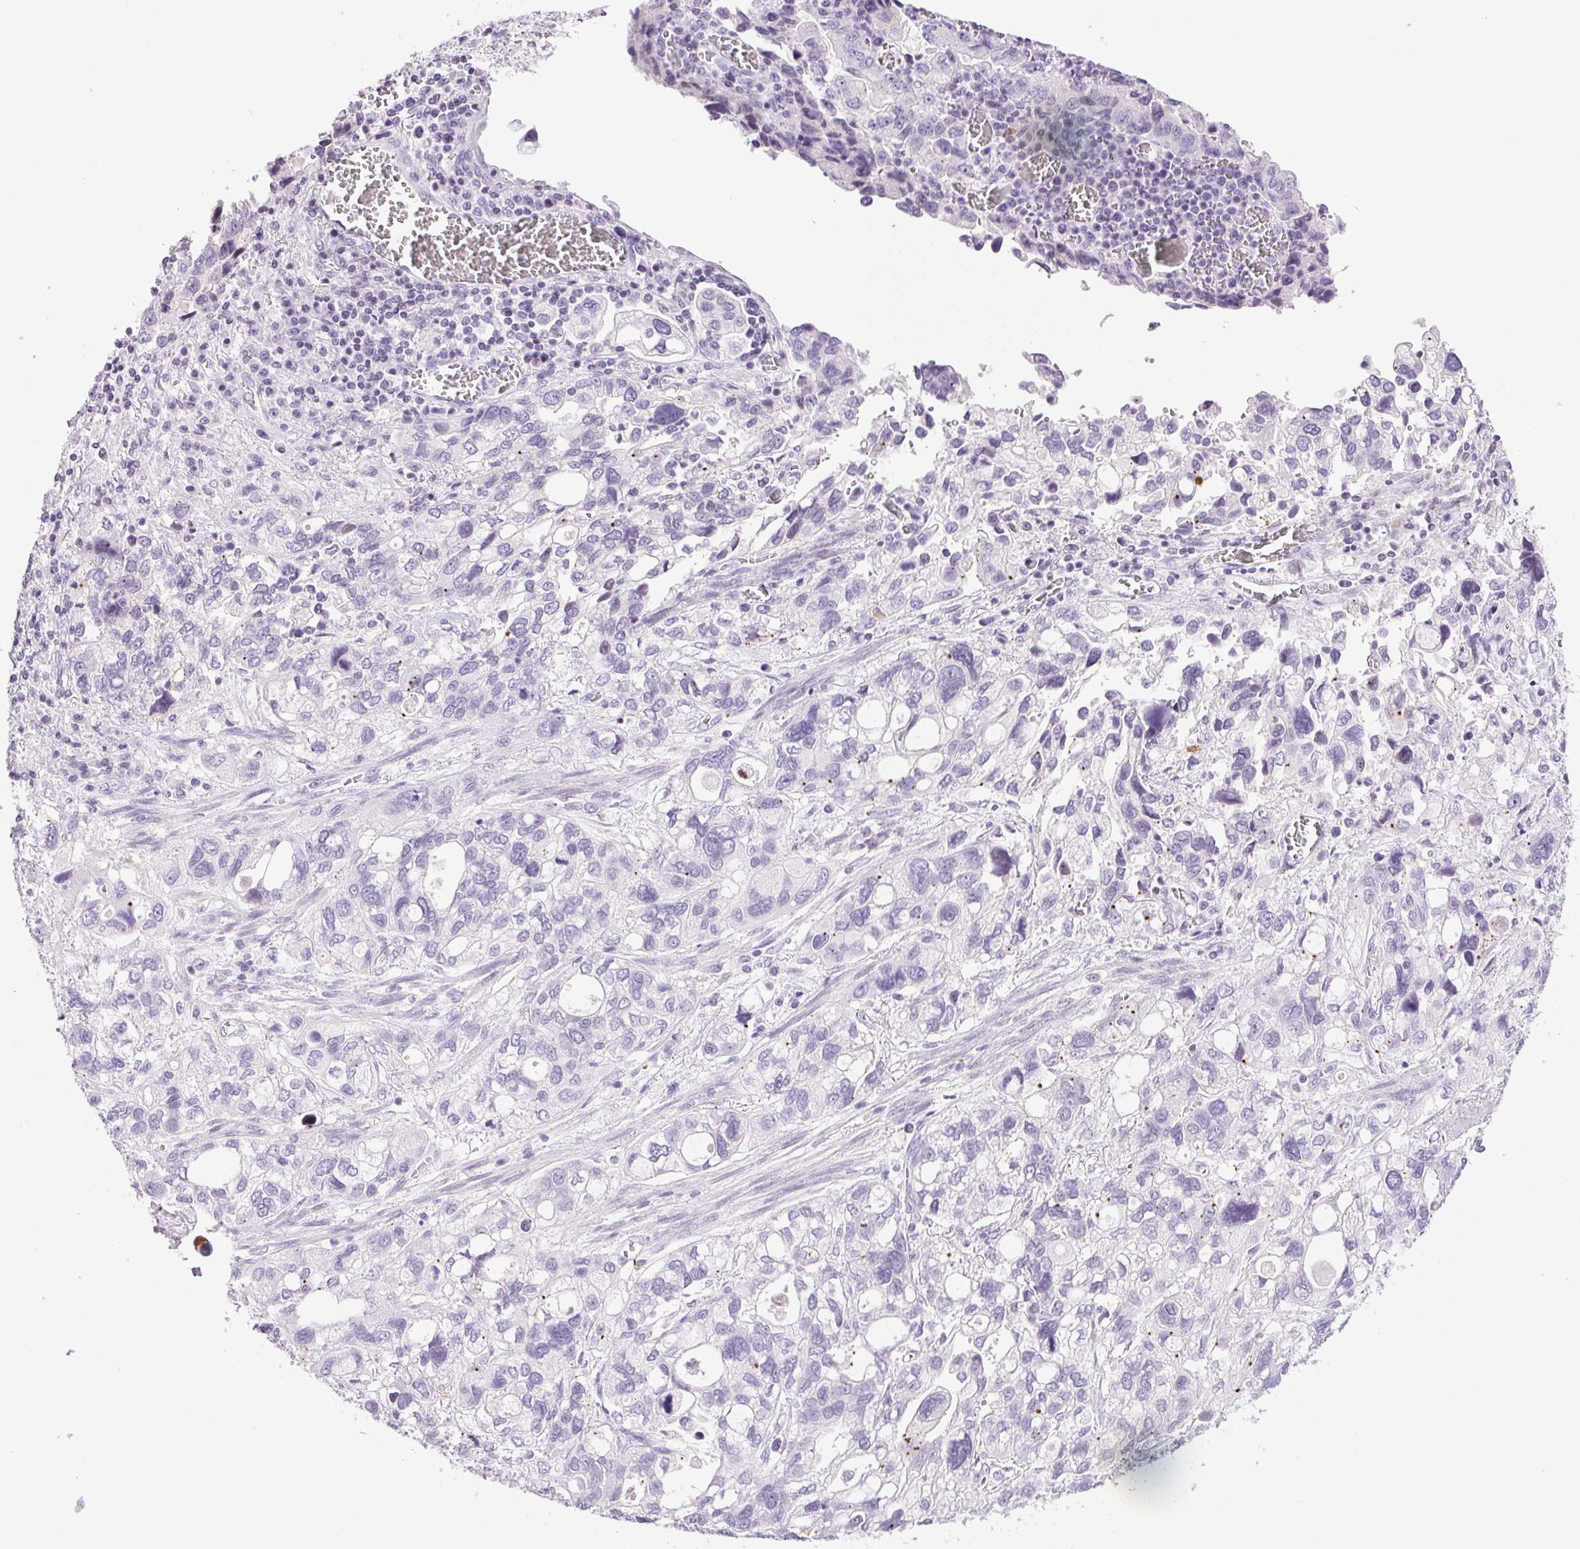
{"staining": {"intensity": "negative", "quantity": "none", "location": "none"}, "tissue": "stomach cancer", "cell_type": "Tumor cells", "image_type": "cancer", "snomed": [{"axis": "morphology", "description": "Adenocarcinoma, NOS"}, {"axis": "topography", "description": "Stomach, upper"}], "caption": "Protein analysis of stomach cancer (adenocarcinoma) displays no significant staining in tumor cells.", "gene": "TMEM88B", "patient": {"sex": "female", "age": 81}}